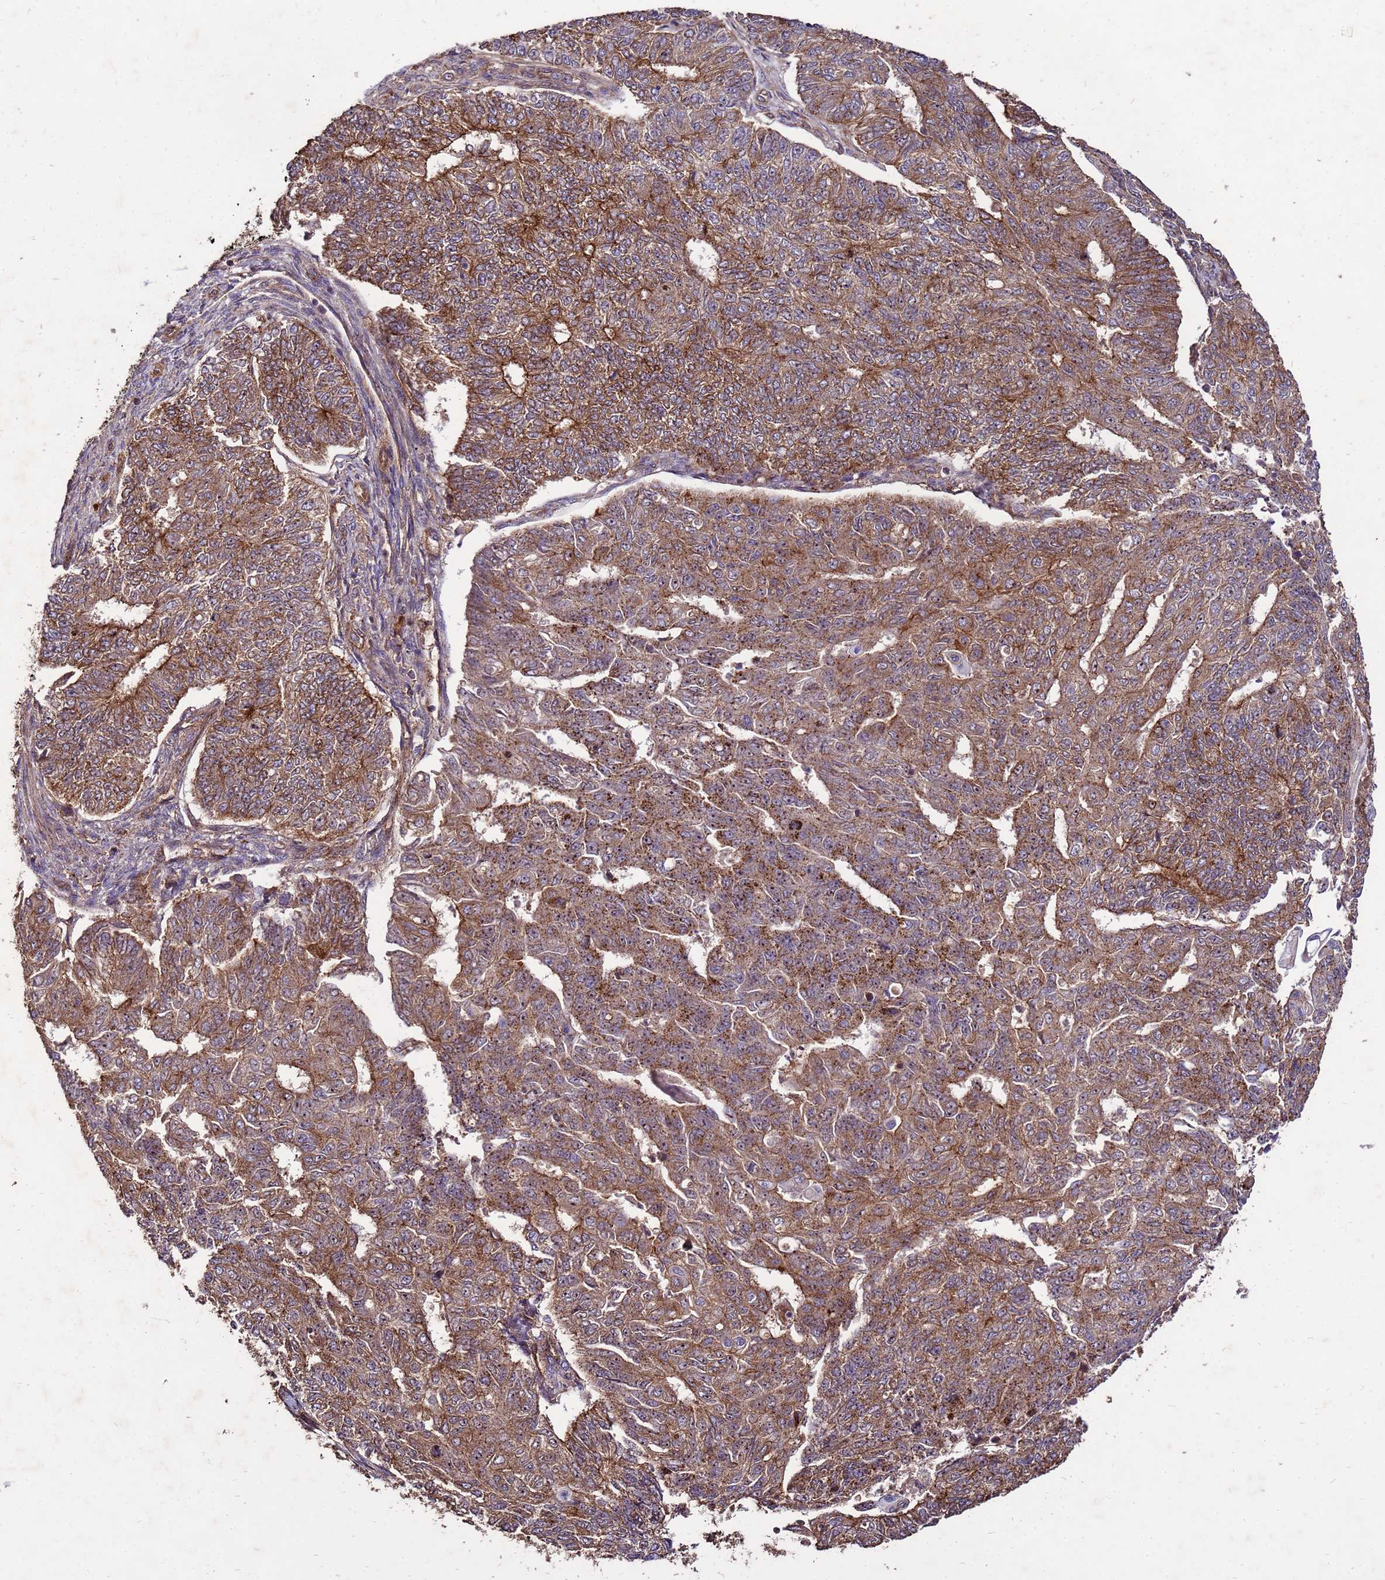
{"staining": {"intensity": "moderate", "quantity": ">75%", "location": "cytoplasmic/membranous"}, "tissue": "endometrial cancer", "cell_type": "Tumor cells", "image_type": "cancer", "snomed": [{"axis": "morphology", "description": "Adenocarcinoma, NOS"}, {"axis": "topography", "description": "Endometrium"}], "caption": "The immunohistochemical stain shows moderate cytoplasmic/membranous positivity in tumor cells of adenocarcinoma (endometrial) tissue.", "gene": "TOR4A", "patient": {"sex": "female", "age": 32}}